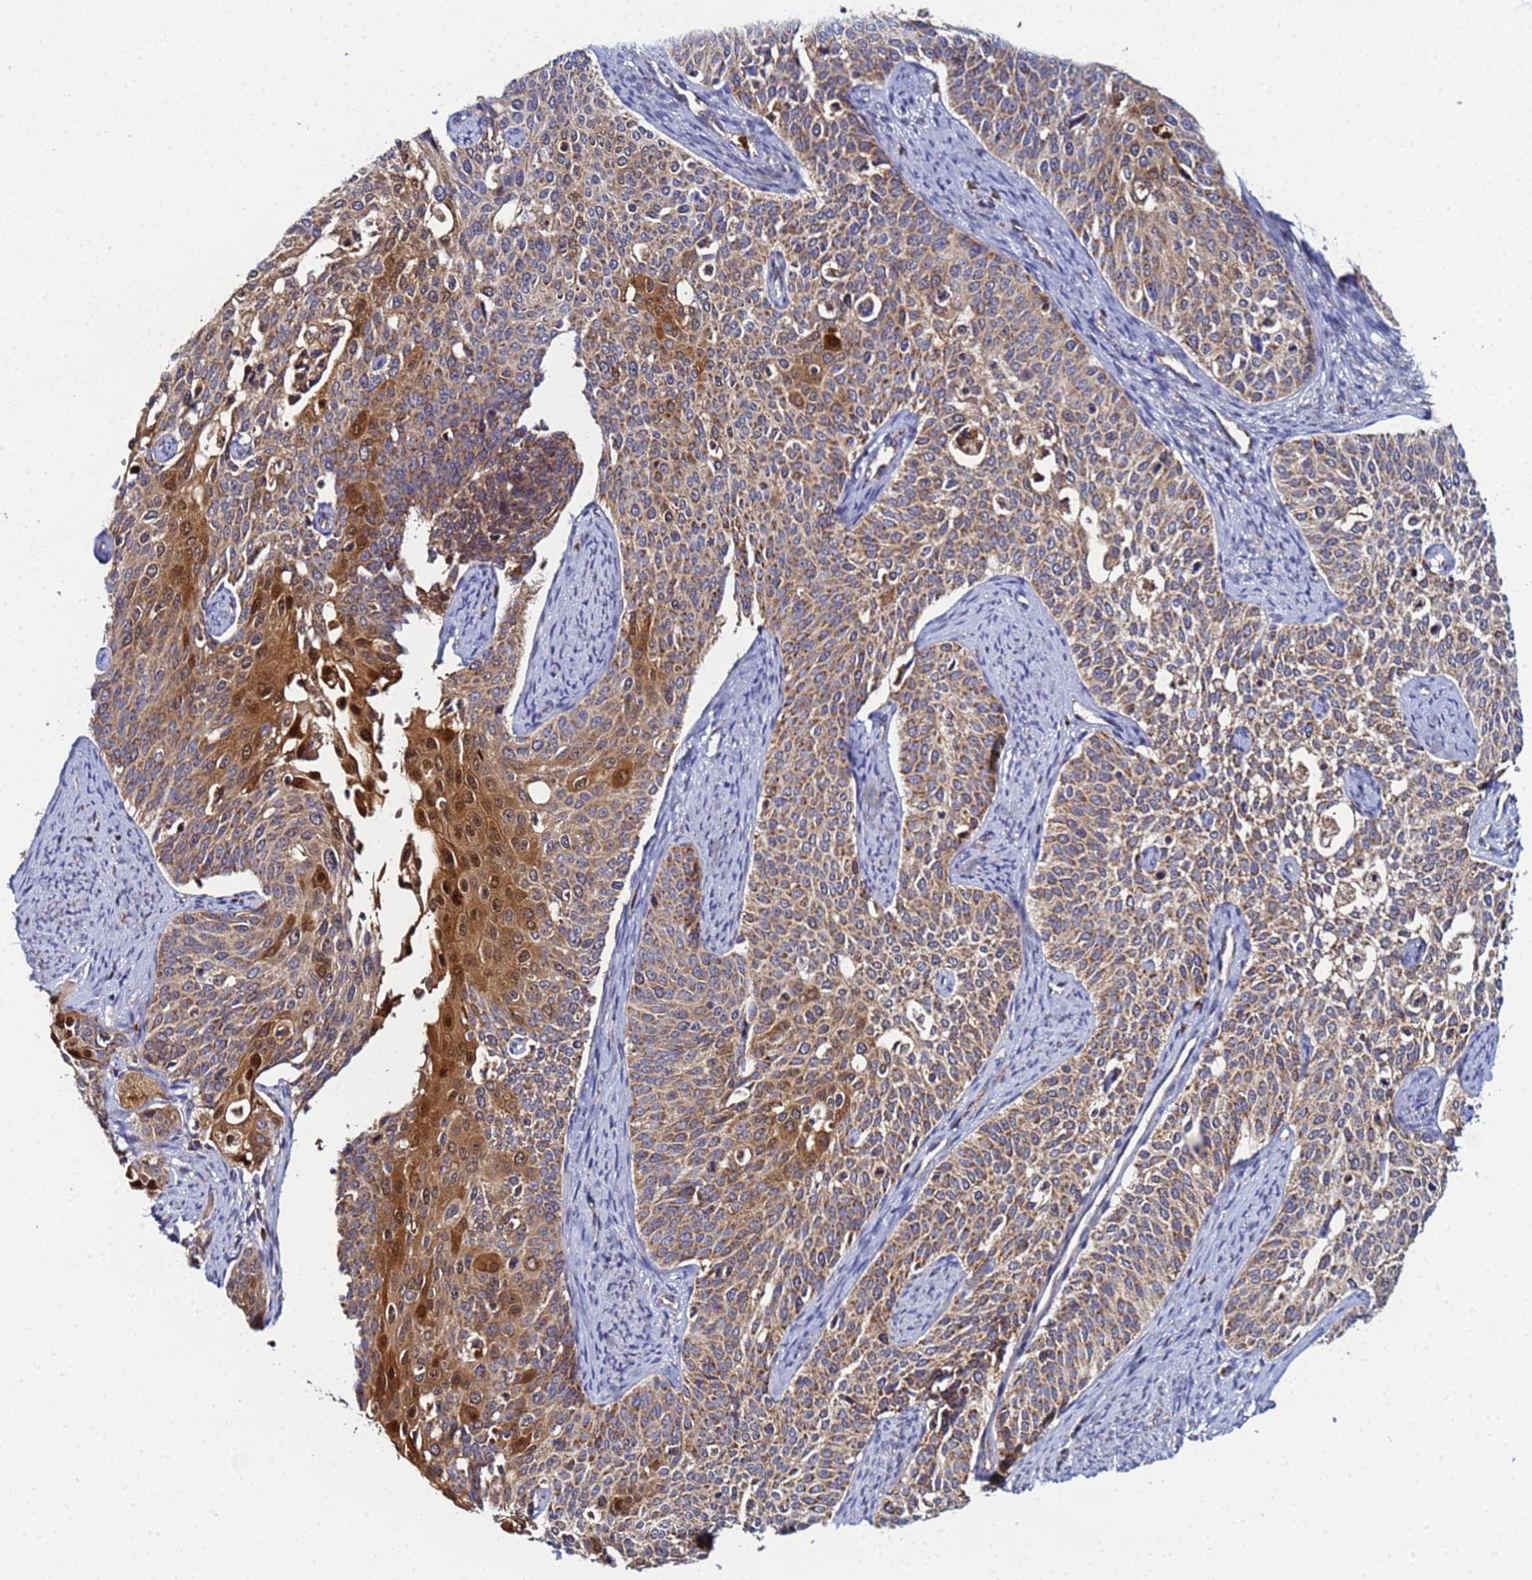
{"staining": {"intensity": "moderate", "quantity": ">75%", "location": "cytoplasmic/membranous,nuclear"}, "tissue": "cervical cancer", "cell_type": "Tumor cells", "image_type": "cancer", "snomed": [{"axis": "morphology", "description": "Squamous cell carcinoma, NOS"}, {"axis": "topography", "description": "Cervix"}], "caption": "Immunohistochemistry micrograph of neoplastic tissue: cervical cancer stained using immunohistochemistry (IHC) displays medium levels of moderate protein expression localized specifically in the cytoplasmic/membranous and nuclear of tumor cells, appearing as a cytoplasmic/membranous and nuclear brown color.", "gene": "CCDC127", "patient": {"sex": "female", "age": 44}}